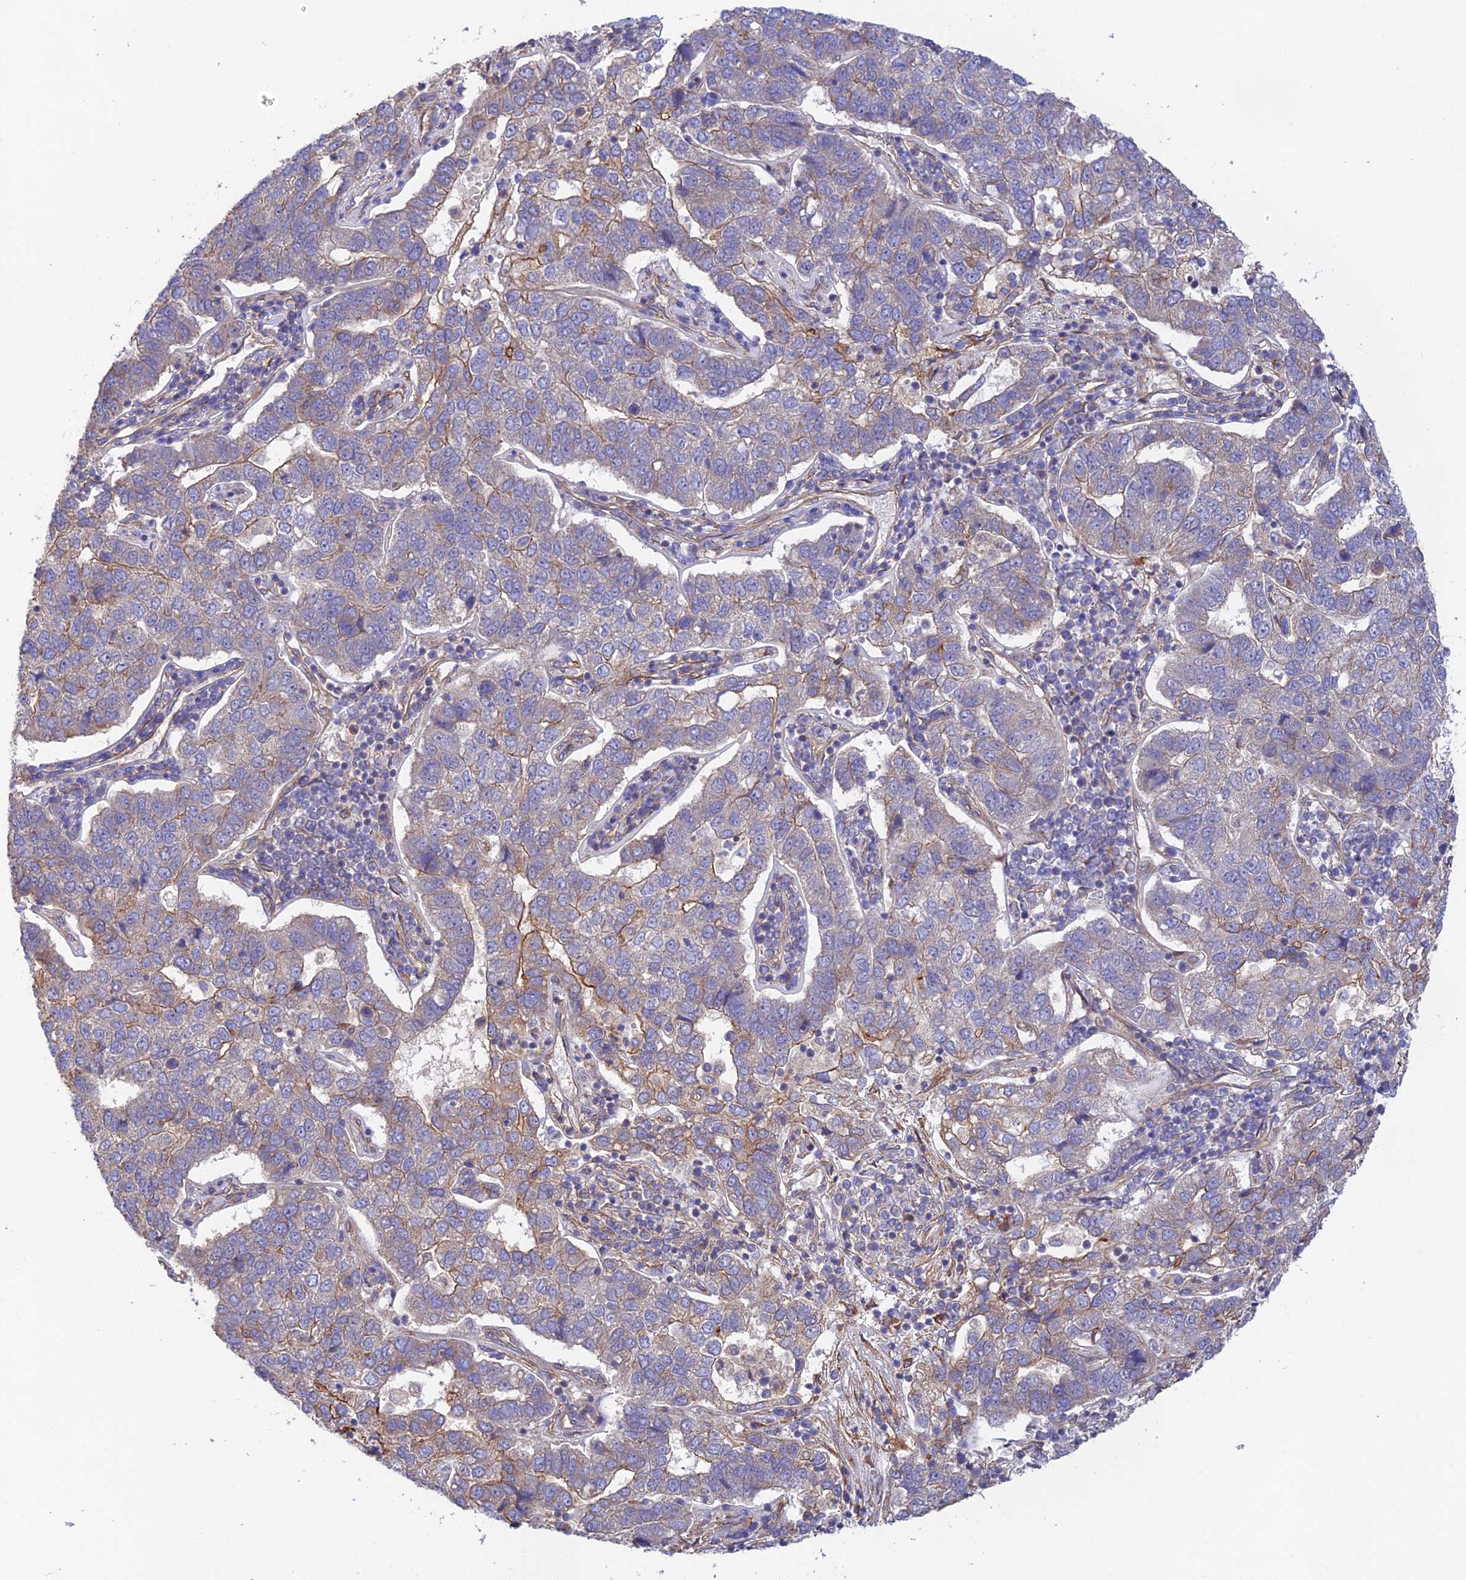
{"staining": {"intensity": "moderate", "quantity": "<25%", "location": "cytoplasmic/membranous"}, "tissue": "pancreatic cancer", "cell_type": "Tumor cells", "image_type": "cancer", "snomed": [{"axis": "morphology", "description": "Adenocarcinoma, NOS"}, {"axis": "topography", "description": "Pancreas"}], "caption": "A brown stain shows moderate cytoplasmic/membranous positivity of a protein in human pancreatic adenocarcinoma tumor cells. The protein of interest is shown in brown color, while the nuclei are stained blue.", "gene": "MYO9A", "patient": {"sex": "female", "age": 61}}